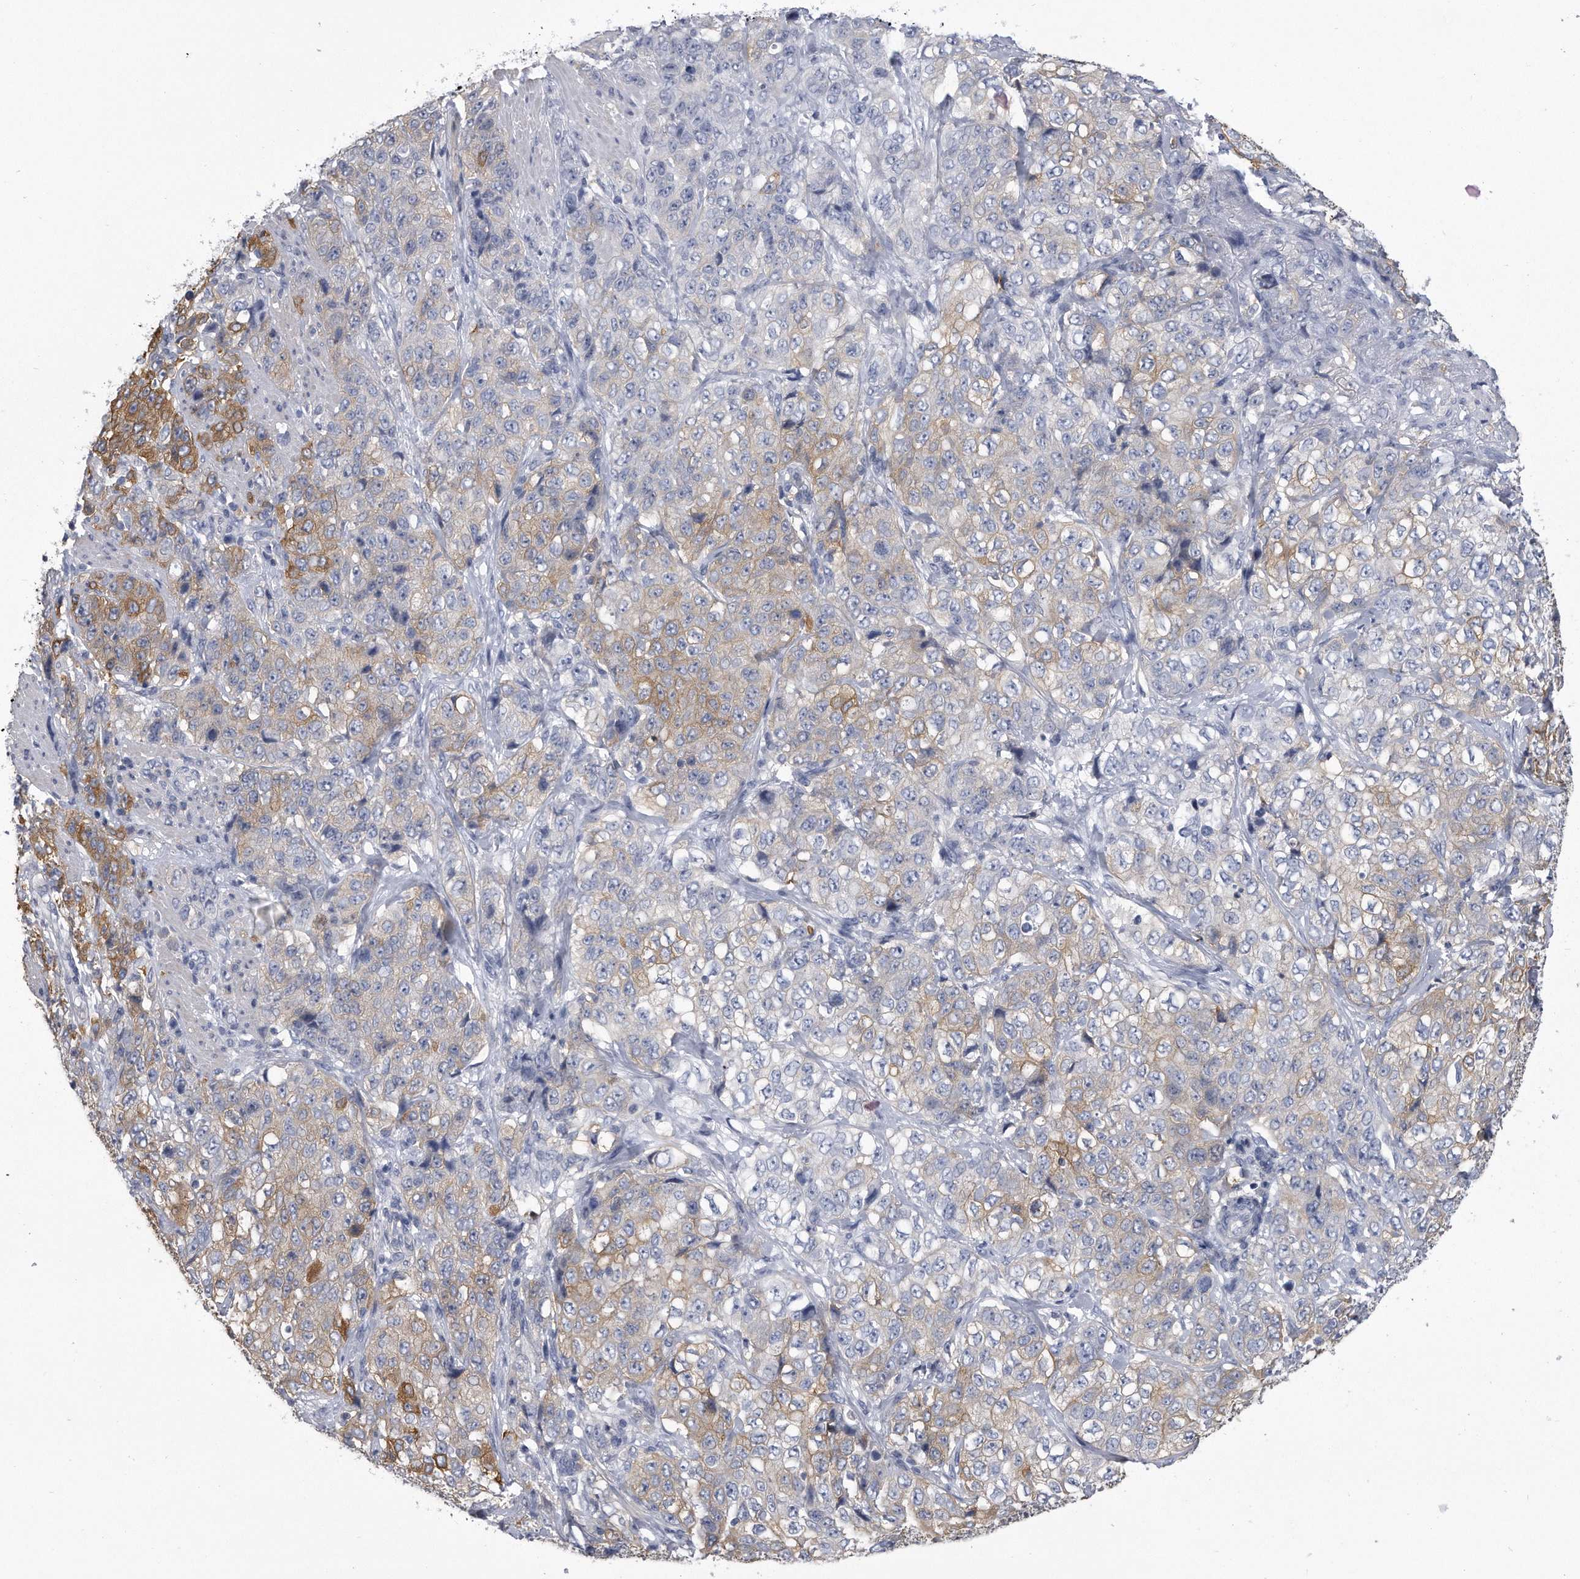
{"staining": {"intensity": "weak", "quantity": "<25%", "location": "cytoplasmic/membranous"}, "tissue": "stomach cancer", "cell_type": "Tumor cells", "image_type": "cancer", "snomed": [{"axis": "morphology", "description": "Adenocarcinoma, NOS"}, {"axis": "topography", "description": "Stomach"}], "caption": "An immunohistochemistry (IHC) photomicrograph of stomach cancer (adenocarcinoma) is shown. There is no staining in tumor cells of stomach cancer (adenocarcinoma).", "gene": "PYGB", "patient": {"sex": "male", "age": 48}}